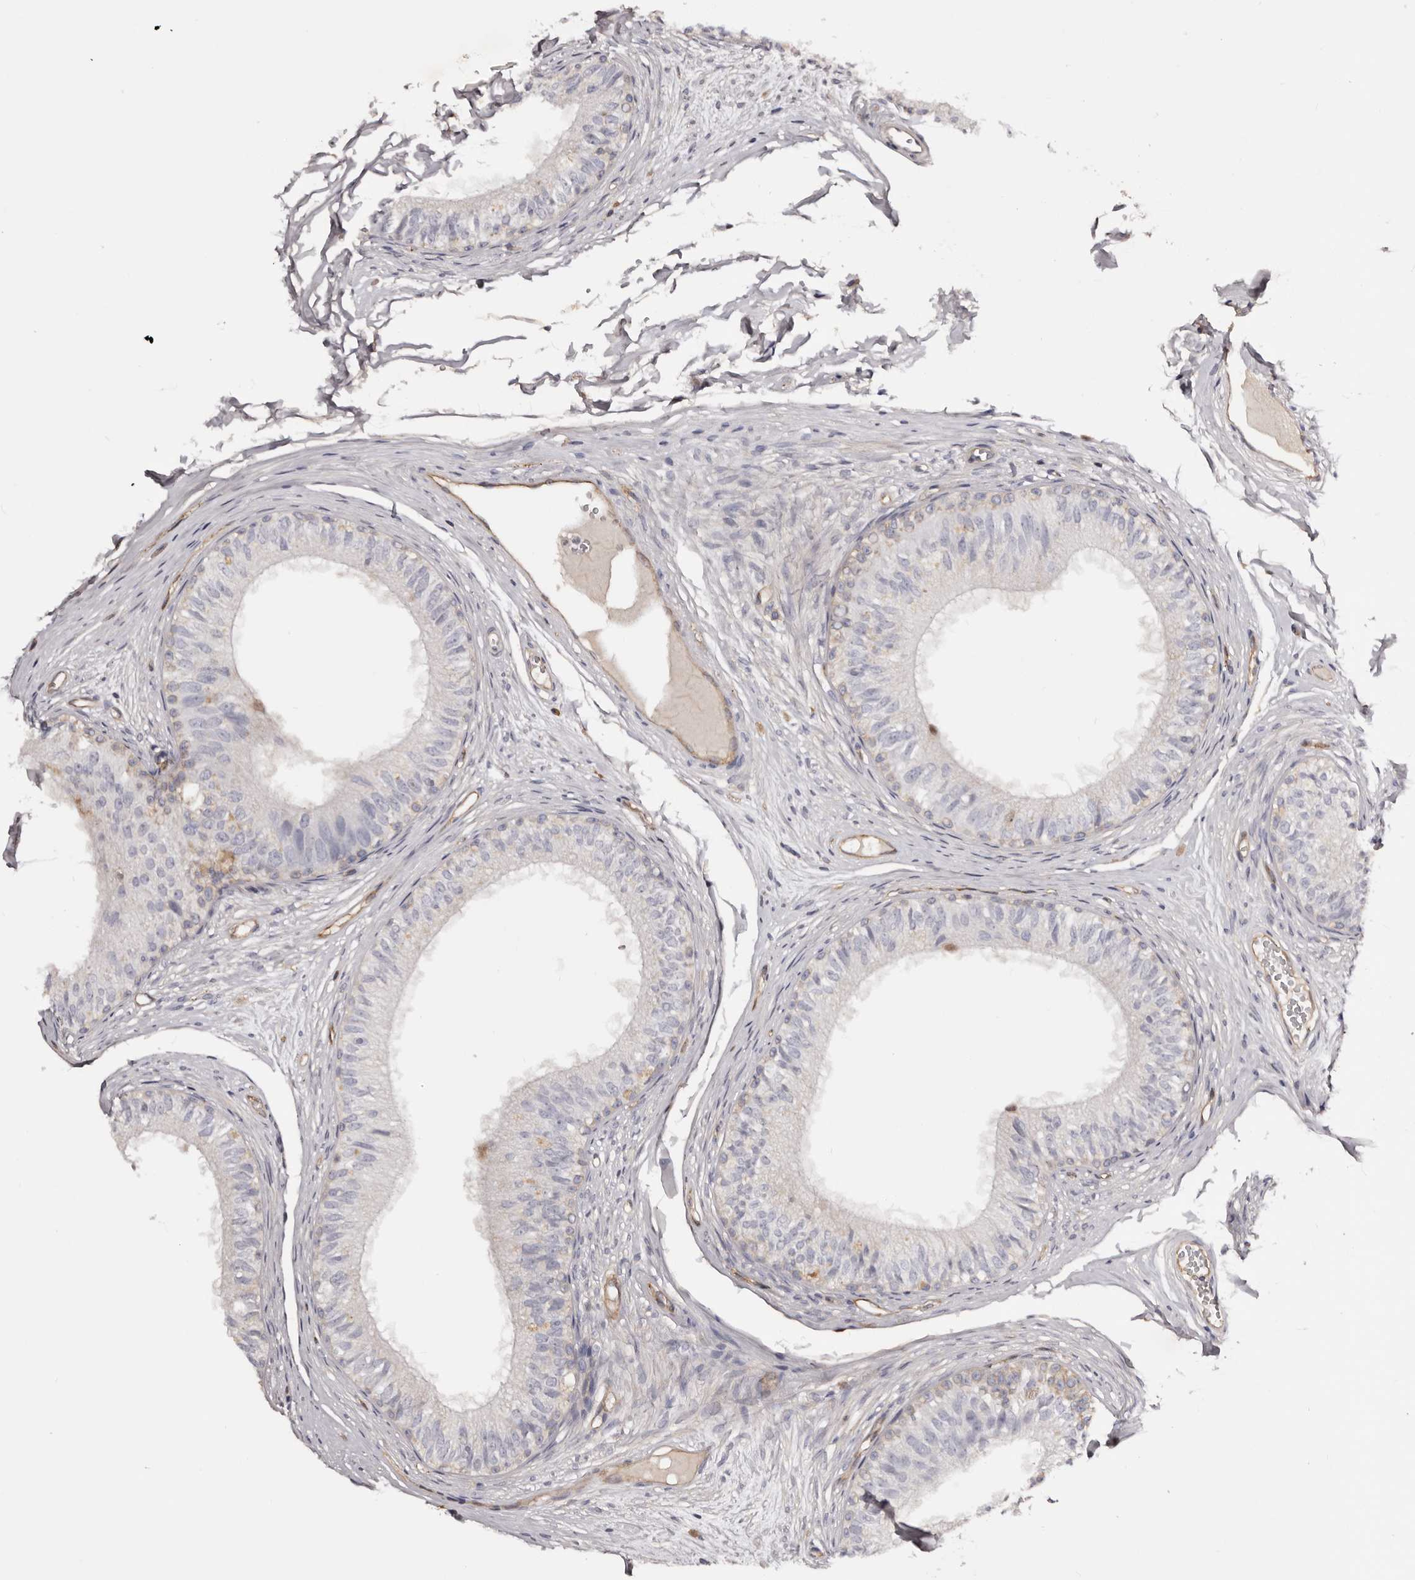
{"staining": {"intensity": "negative", "quantity": "none", "location": "none"}, "tissue": "epididymis", "cell_type": "Glandular cells", "image_type": "normal", "snomed": [{"axis": "morphology", "description": "Normal tissue, NOS"}, {"axis": "morphology", "description": "Seminoma in situ"}, {"axis": "topography", "description": "Testis"}, {"axis": "topography", "description": "Epididymis"}], "caption": "There is no significant expression in glandular cells of epididymis. (Immunohistochemistry (ihc), brightfield microscopy, high magnification).", "gene": "DMRT2", "patient": {"sex": "male", "age": 28}}